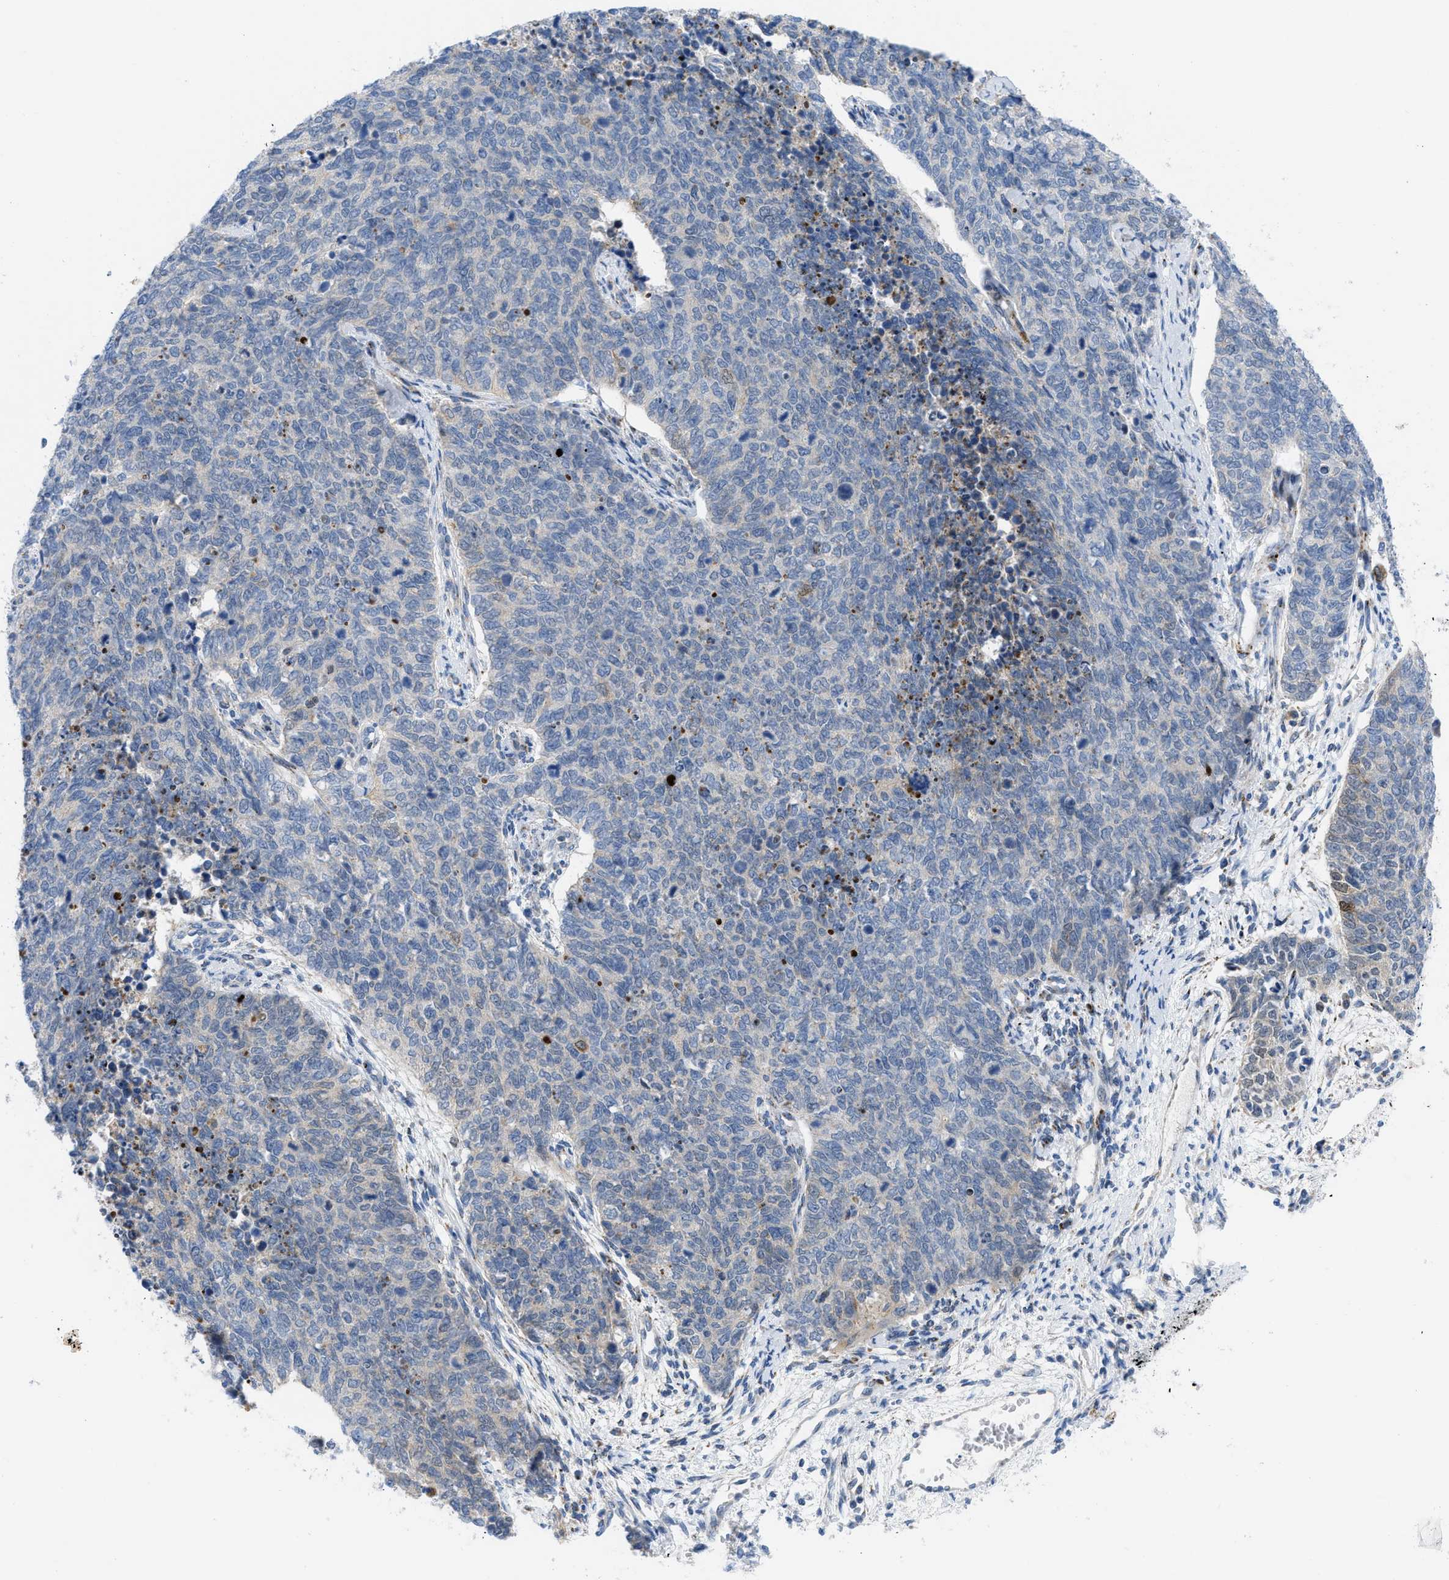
{"staining": {"intensity": "weak", "quantity": "25%-75%", "location": "cytoplasmic/membranous"}, "tissue": "cervical cancer", "cell_type": "Tumor cells", "image_type": "cancer", "snomed": [{"axis": "morphology", "description": "Squamous cell carcinoma, NOS"}, {"axis": "topography", "description": "Cervix"}], "caption": "A low amount of weak cytoplasmic/membranous staining is present in about 25%-75% of tumor cells in cervical cancer tissue.", "gene": "RBBP9", "patient": {"sex": "female", "age": 63}}